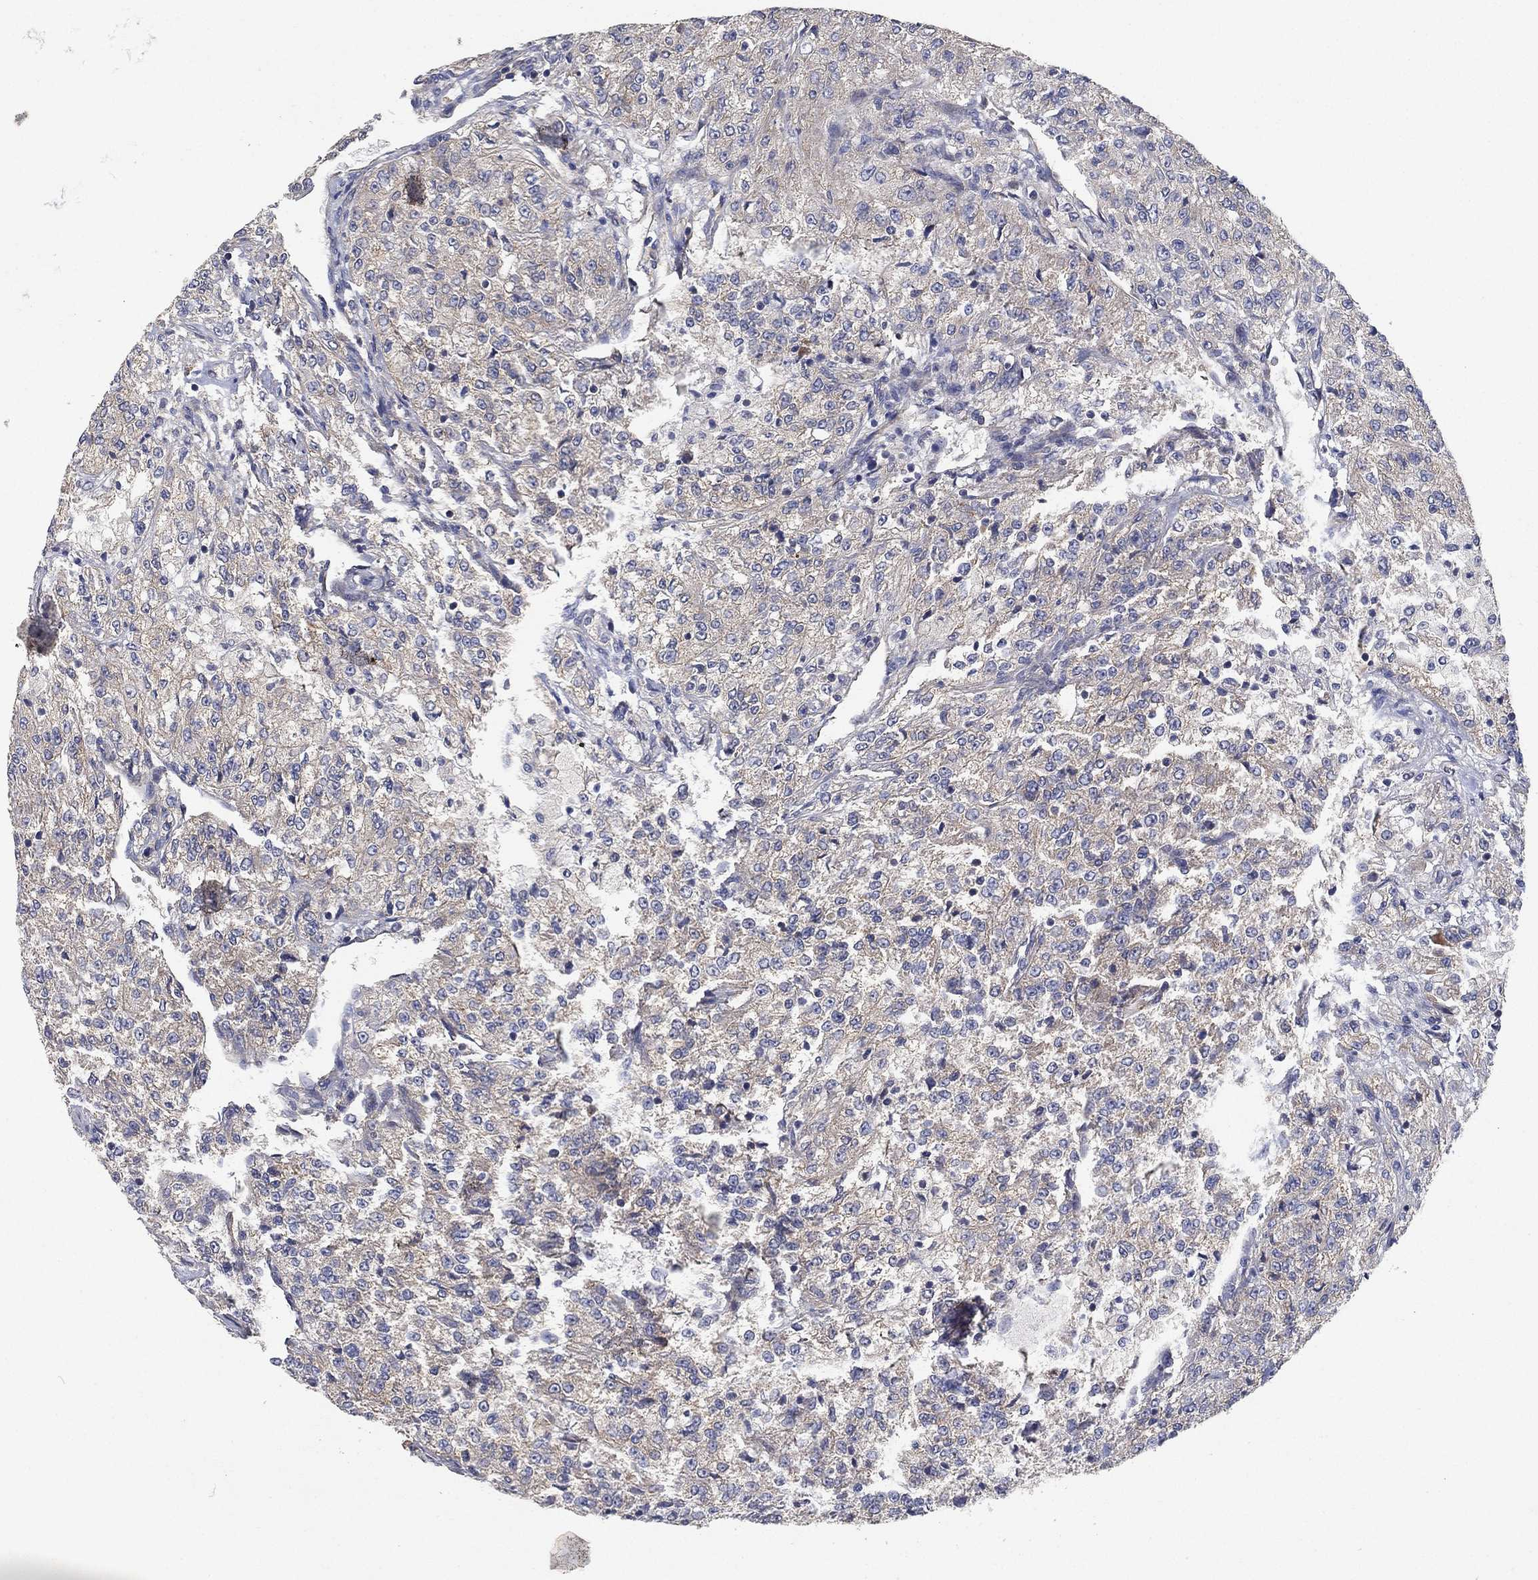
{"staining": {"intensity": "negative", "quantity": "none", "location": "none"}, "tissue": "renal cancer", "cell_type": "Tumor cells", "image_type": "cancer", "snomed": [{"axis": "morphology", "description": "Adenocarcinoma, NOS"}, {"axis": "topography", "description": "Kidney"}], "caption": "This is an immunohistochemistry (IHC) micrograph of renal cancer. There is no staining in tumor cells.", "gene": "MCUR1", "patient": {"sex": "female", "age": 63}}